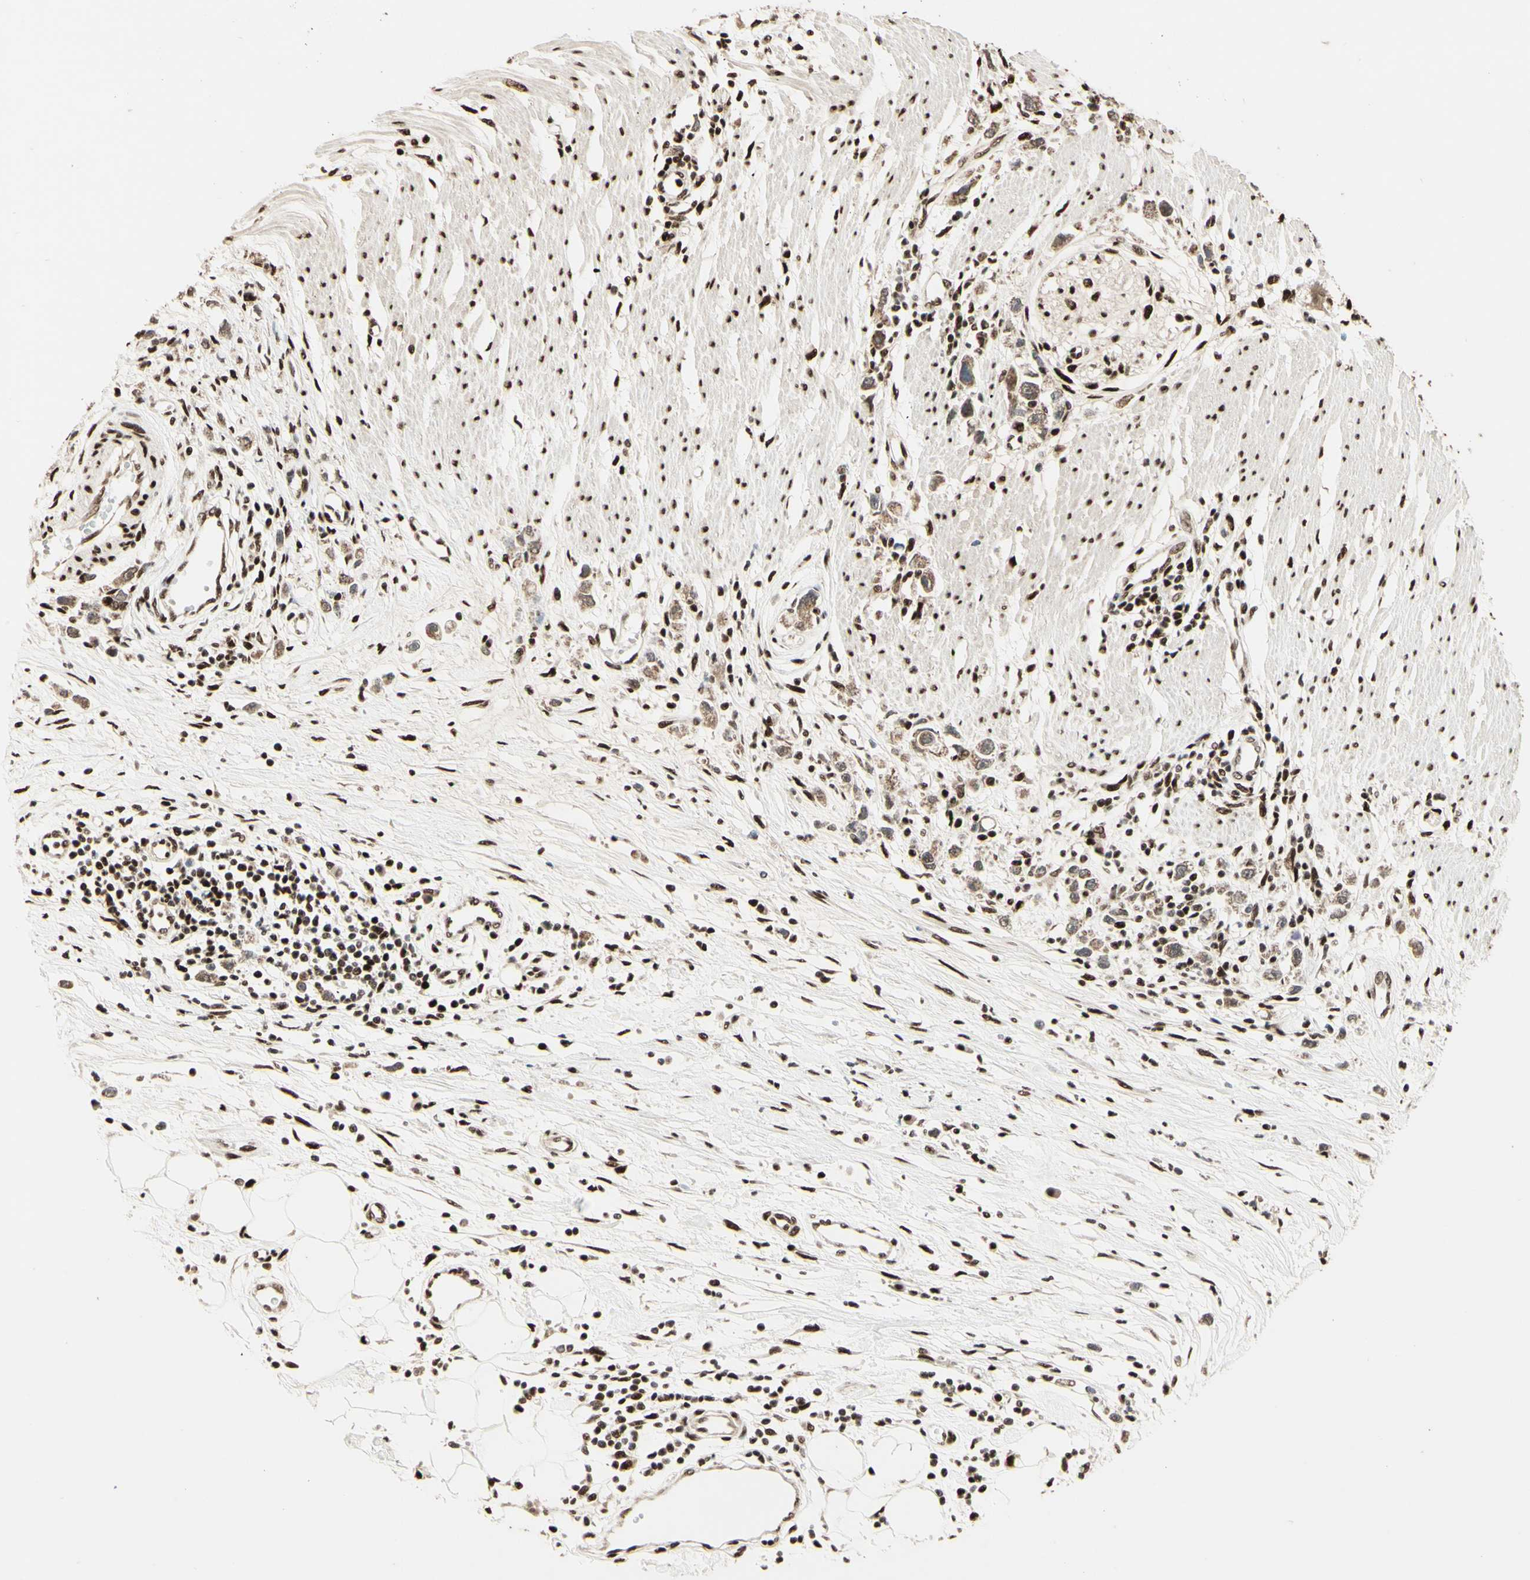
{"staining": {"intensity": "weak", "quantity": ">75%", "location": "cytoplasmic/membranous"}, "tissue": "stomach cancer", "cell_type": "Tumor cells", "image_type": "cancer", "snomed": [{"axis": "morphology", "description": "Adenocarcinoma, NOS"}, {"axis": "topography", "description": "Stomach"}], "caption": "This histopathology image reveals stomach cancer stained with IHC to label a protein in brown. The cytoplasmic/membranous of tumor cells show weak positivity for the protein. Nuclei are counter-stained blue.", "gene": "NR3C1", "patient": {"sex": "female", "age": 59}}